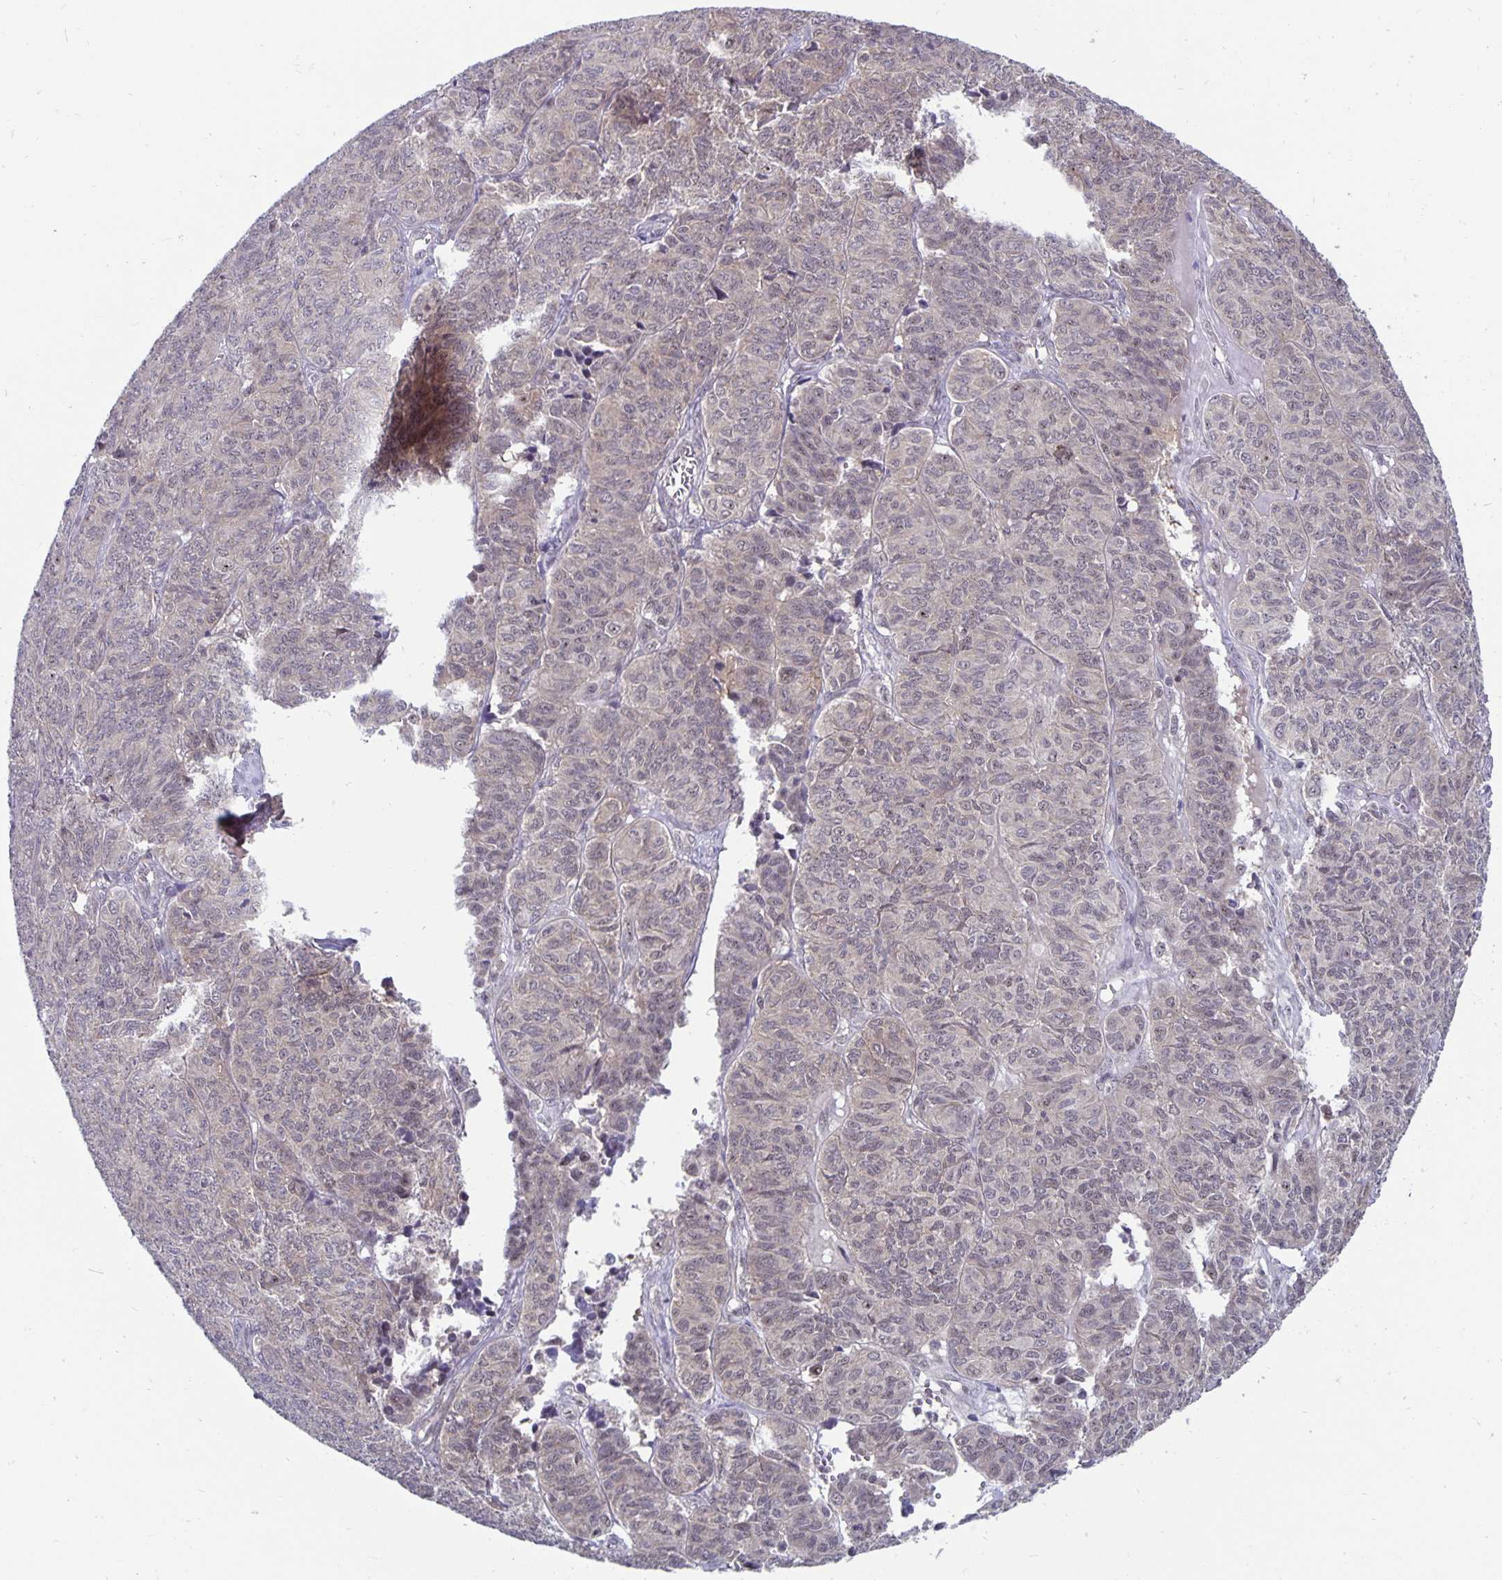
{"staining": {"intensity": "negative", "quantity": "none", "location": "none"}, "tissue": "ovarian cancer", "cell_type": "Tumor cells", "image_type": "cancer", "snomed": [{"axis": "morphology", "description": "Carcinoma, endometroid"}, {"axis": "topography", "description": "Ovary"}], "caption": "There is no significant staining in tumor cells of endometroid carcinoma (ovarian).", "gene": "EXOC6B", "patient": {"sex": "female", "age": 80}}